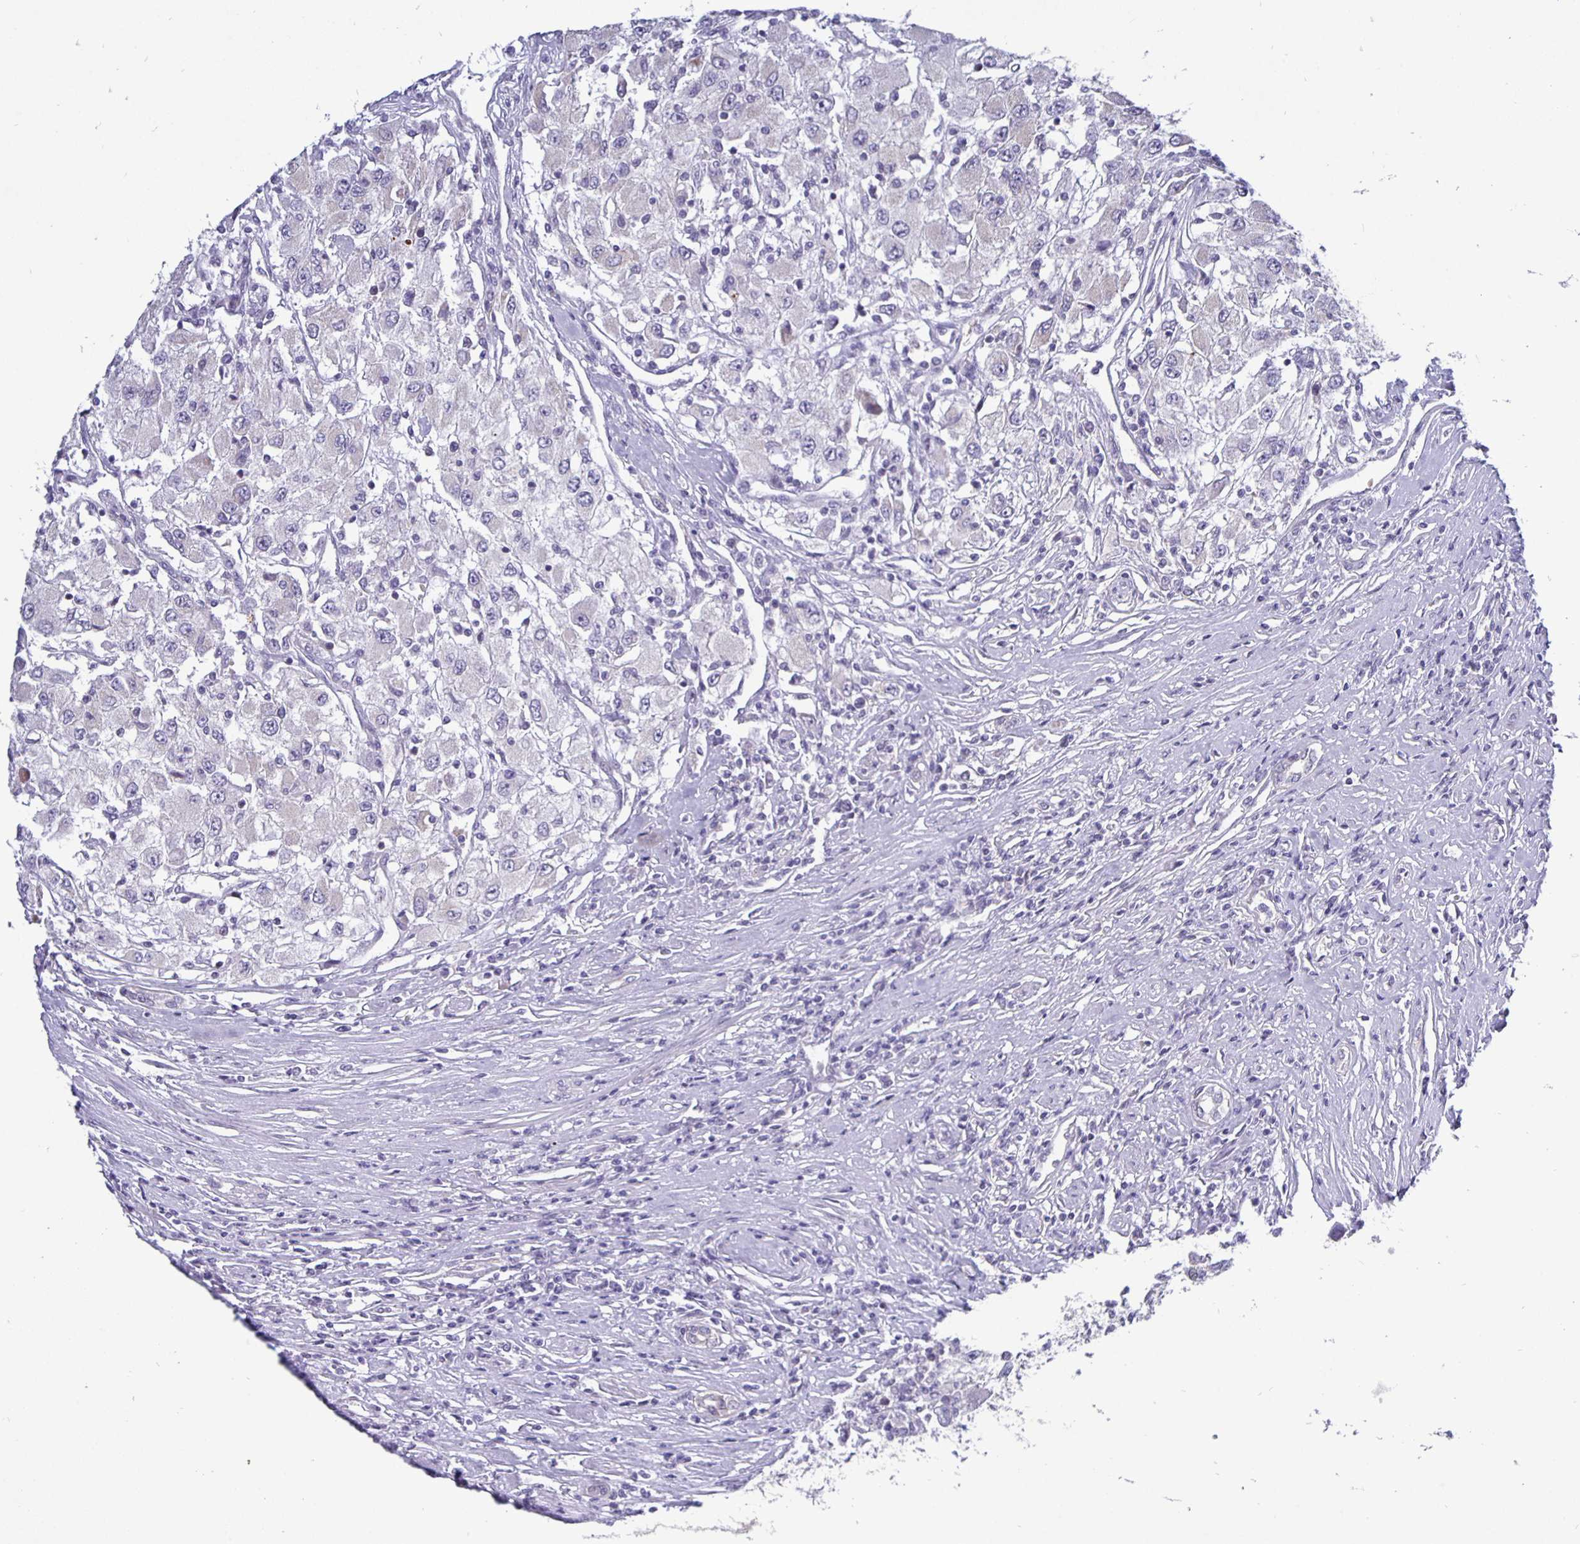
{"staining": {"intensity": "negative", "quantity": "none", "location": "none"}, "tissue": "renal cancer", "cell_type": "Tumor cells", "image_type": "cancer", "snomed": [{"axis": "morphology", "description": "Adenocarcinoma, NOS"}, {"axis": "topography", "description": "Kidney"}], "caption": "High magnification brightfield microscopy of renal cancer stained with DAB (3,3'-diaminobenzidine) (brown) and counterstained with hematoxylin (blue): tumor cells show no significant staining.", "gene": "ERBB2", "patient": {"sex": "female", "age": 67}}